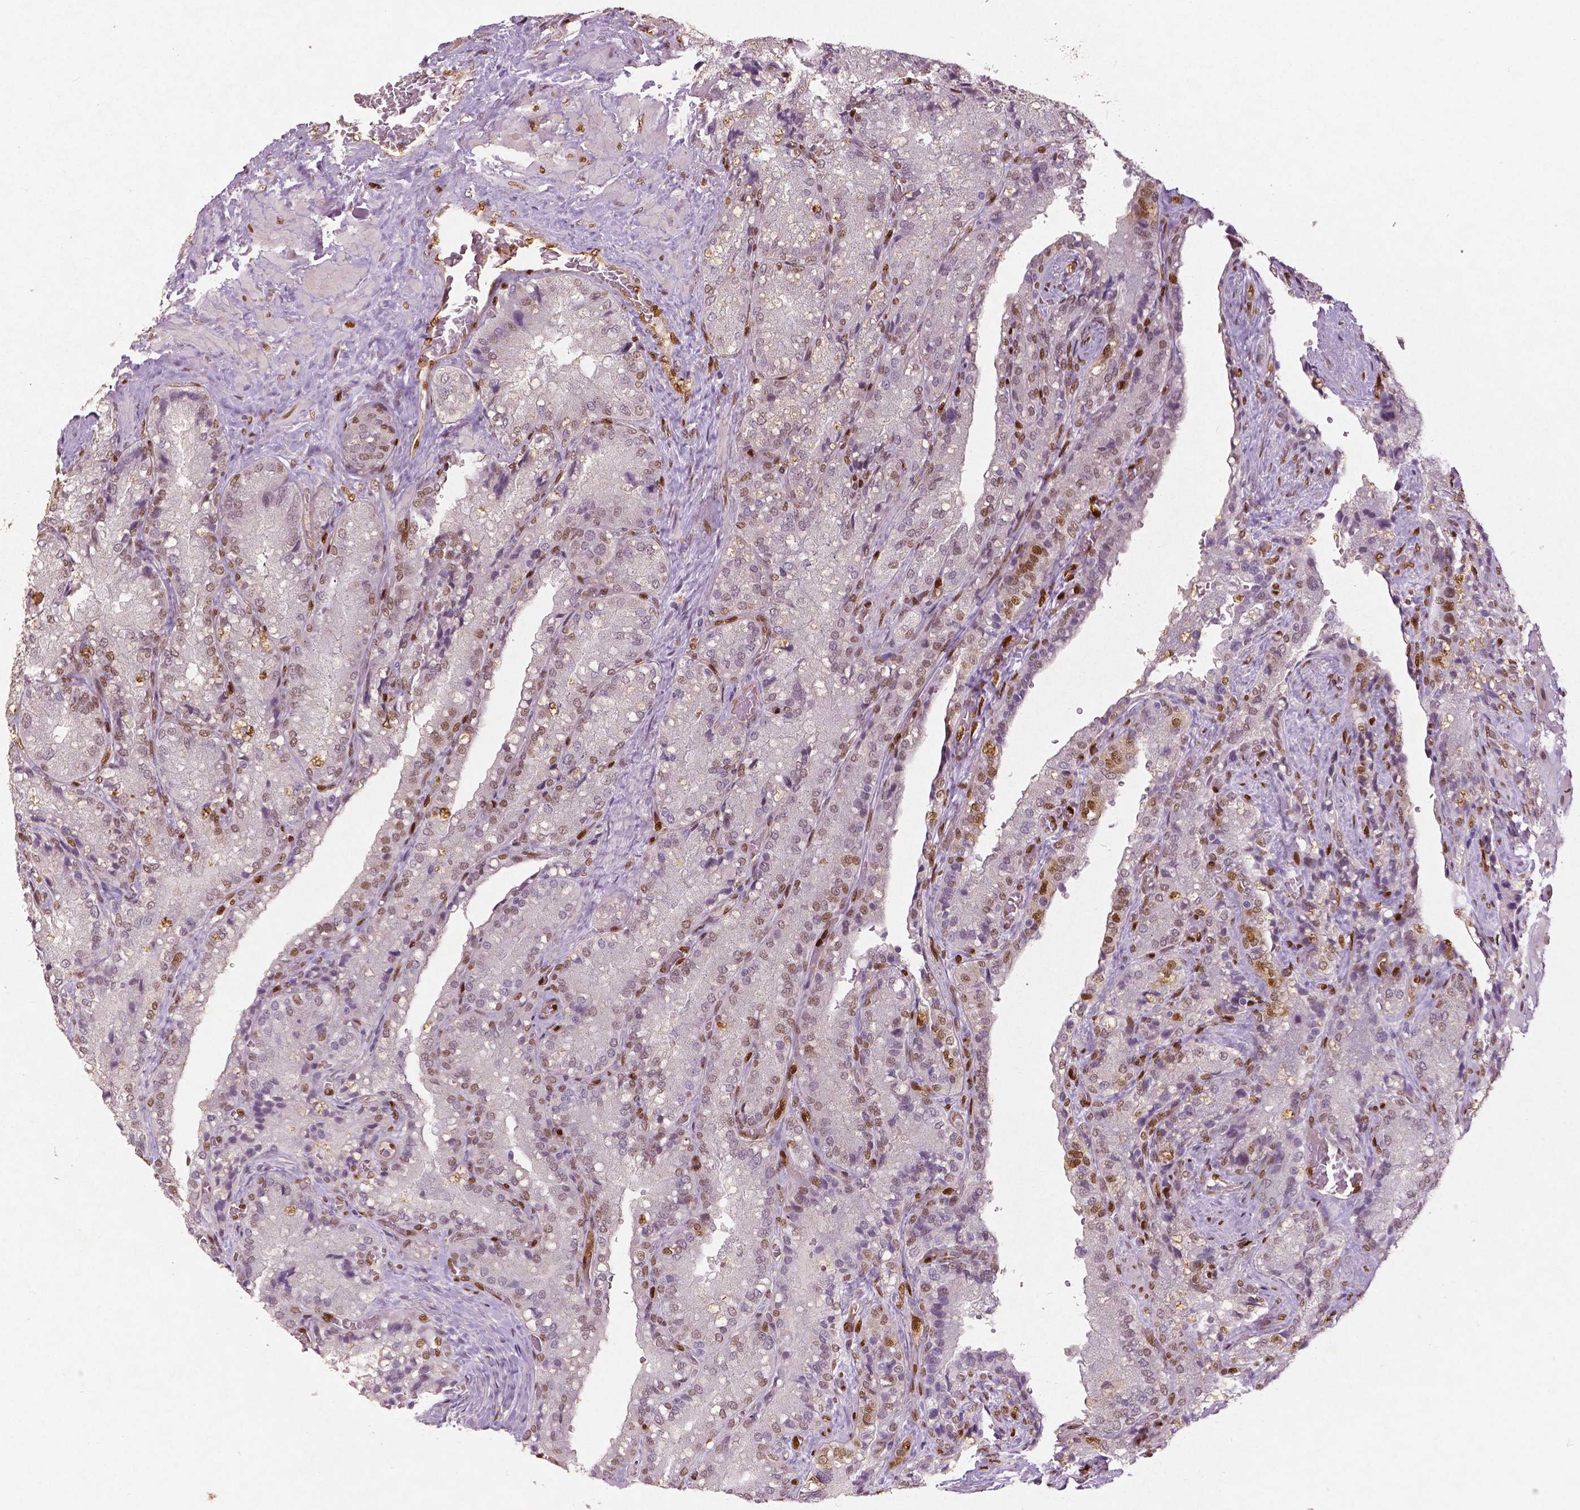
{"staining": {"intensity": "moderate", "quantity": "25%-75%", "location": "cytoplasmic/membranous,nuclear"}, "tissue": "seminal vesicle", "cell_type": "Glandular cells", "image_type": "normal", "snomed": [{"axis": "morphology", "description": "Normal tissue, NOS"}, {"axis": "topography", "description": "Seminal veicle"}], "caption": "Seminal vesicle stained with a brown dye displays moderate cytoplasmic/membranous,nuclear positive staining in approximately 25%-75% of glandular cells.", "gene": "WWTR1", "patient": {"sex": "male", "age": 57}}